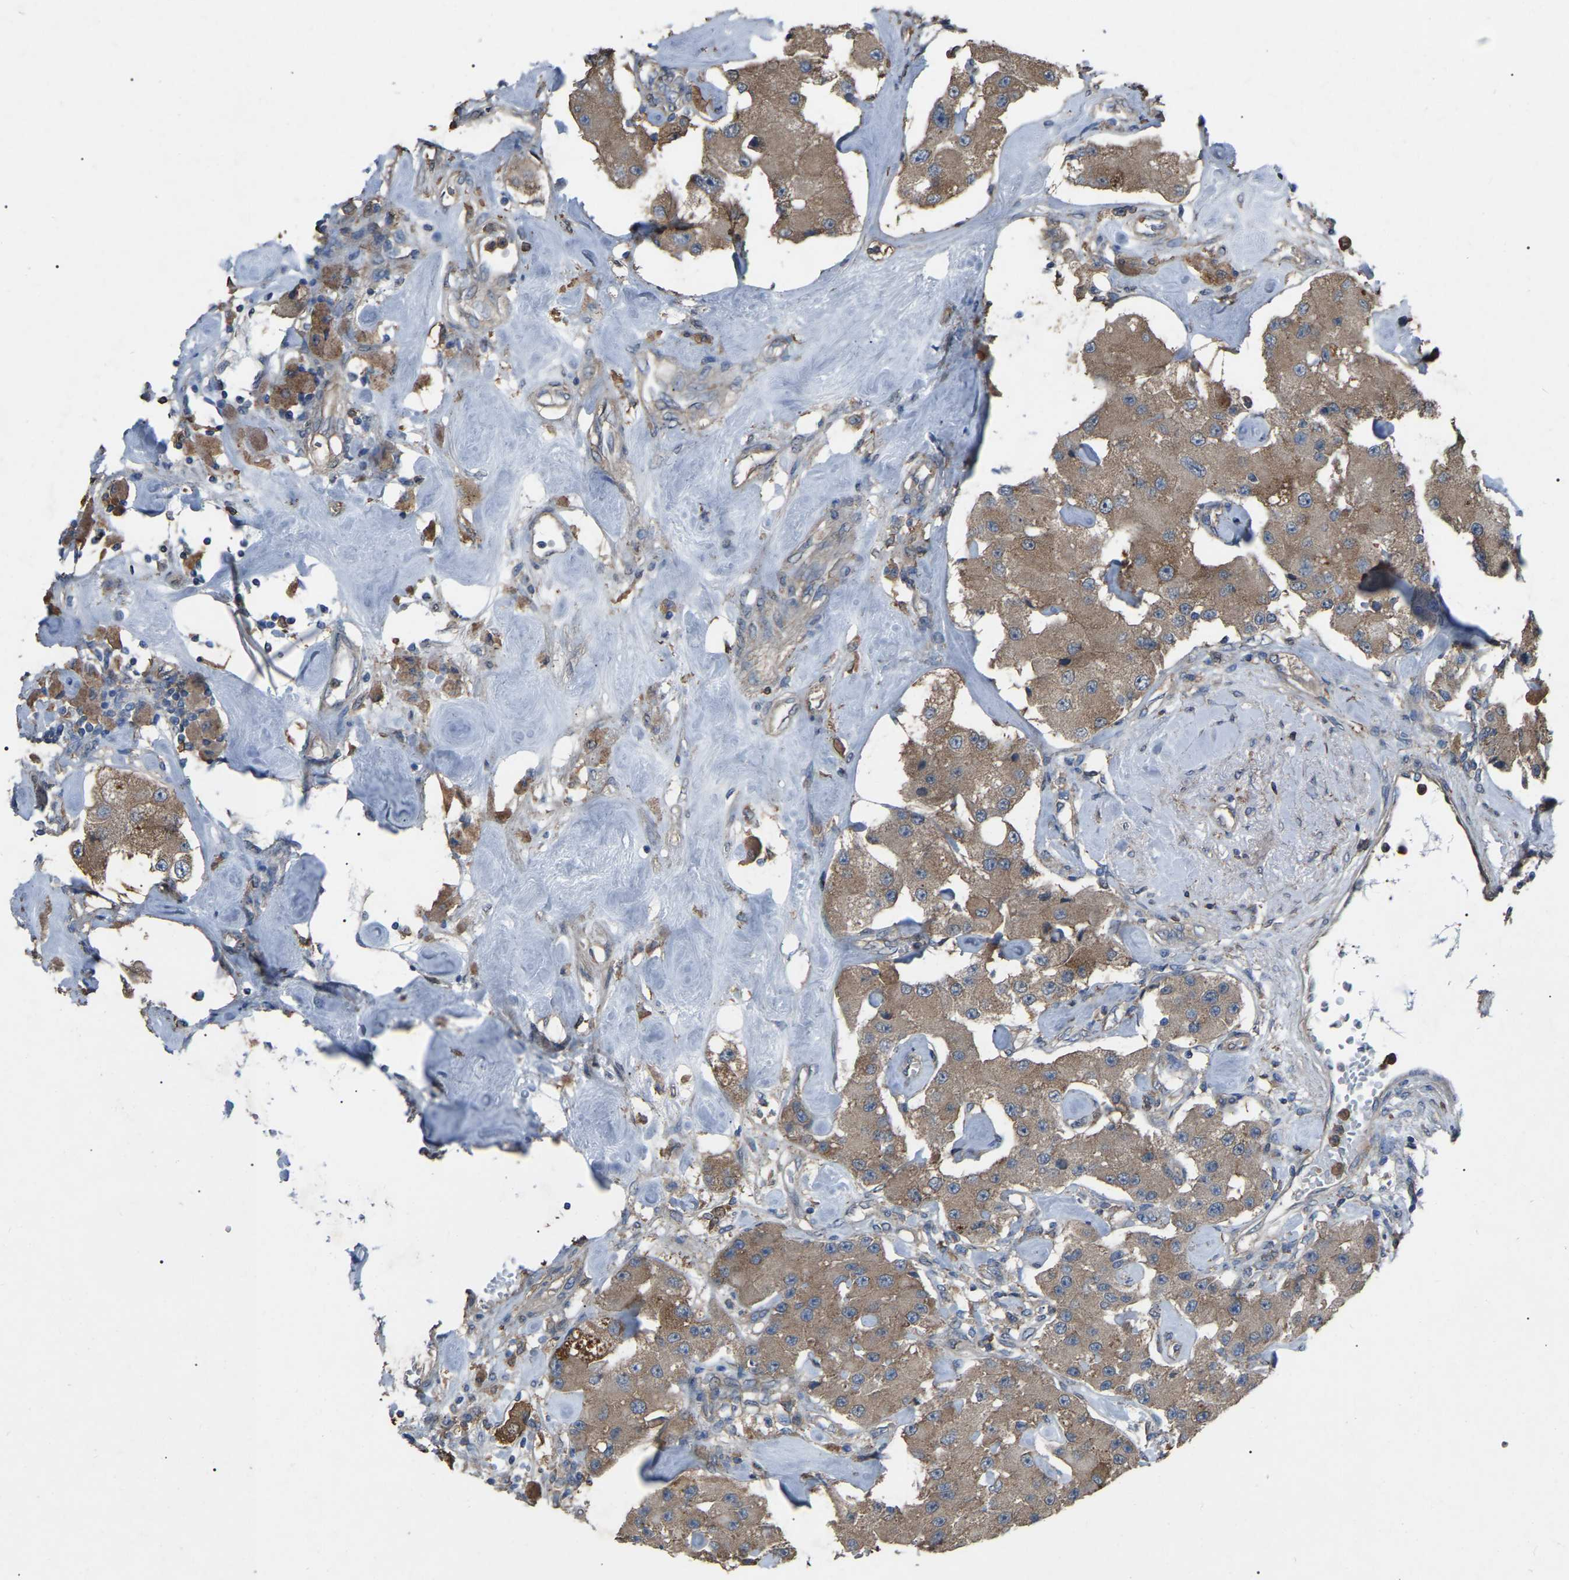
{"staining": {"intensity": "moderate", "quantity": ">75%", "location": "cytoplasmic/membranous"}, "tissue": "carcinoid", "cell_type": "Tumor cells", "image_type": "cancer", "snomed": [{"axis": "morphology", "description": "Carcinoid, malignant, NOS"}, {"axis": "topography", "description": "Pancreas"}], "caption": "Protein staining displays moderate cytoplasmic/membranous staining in about >75% of tumor cells in carcinoid.", "gene": "AIMP1", "patient": {"sex": "male", "age": 41}}